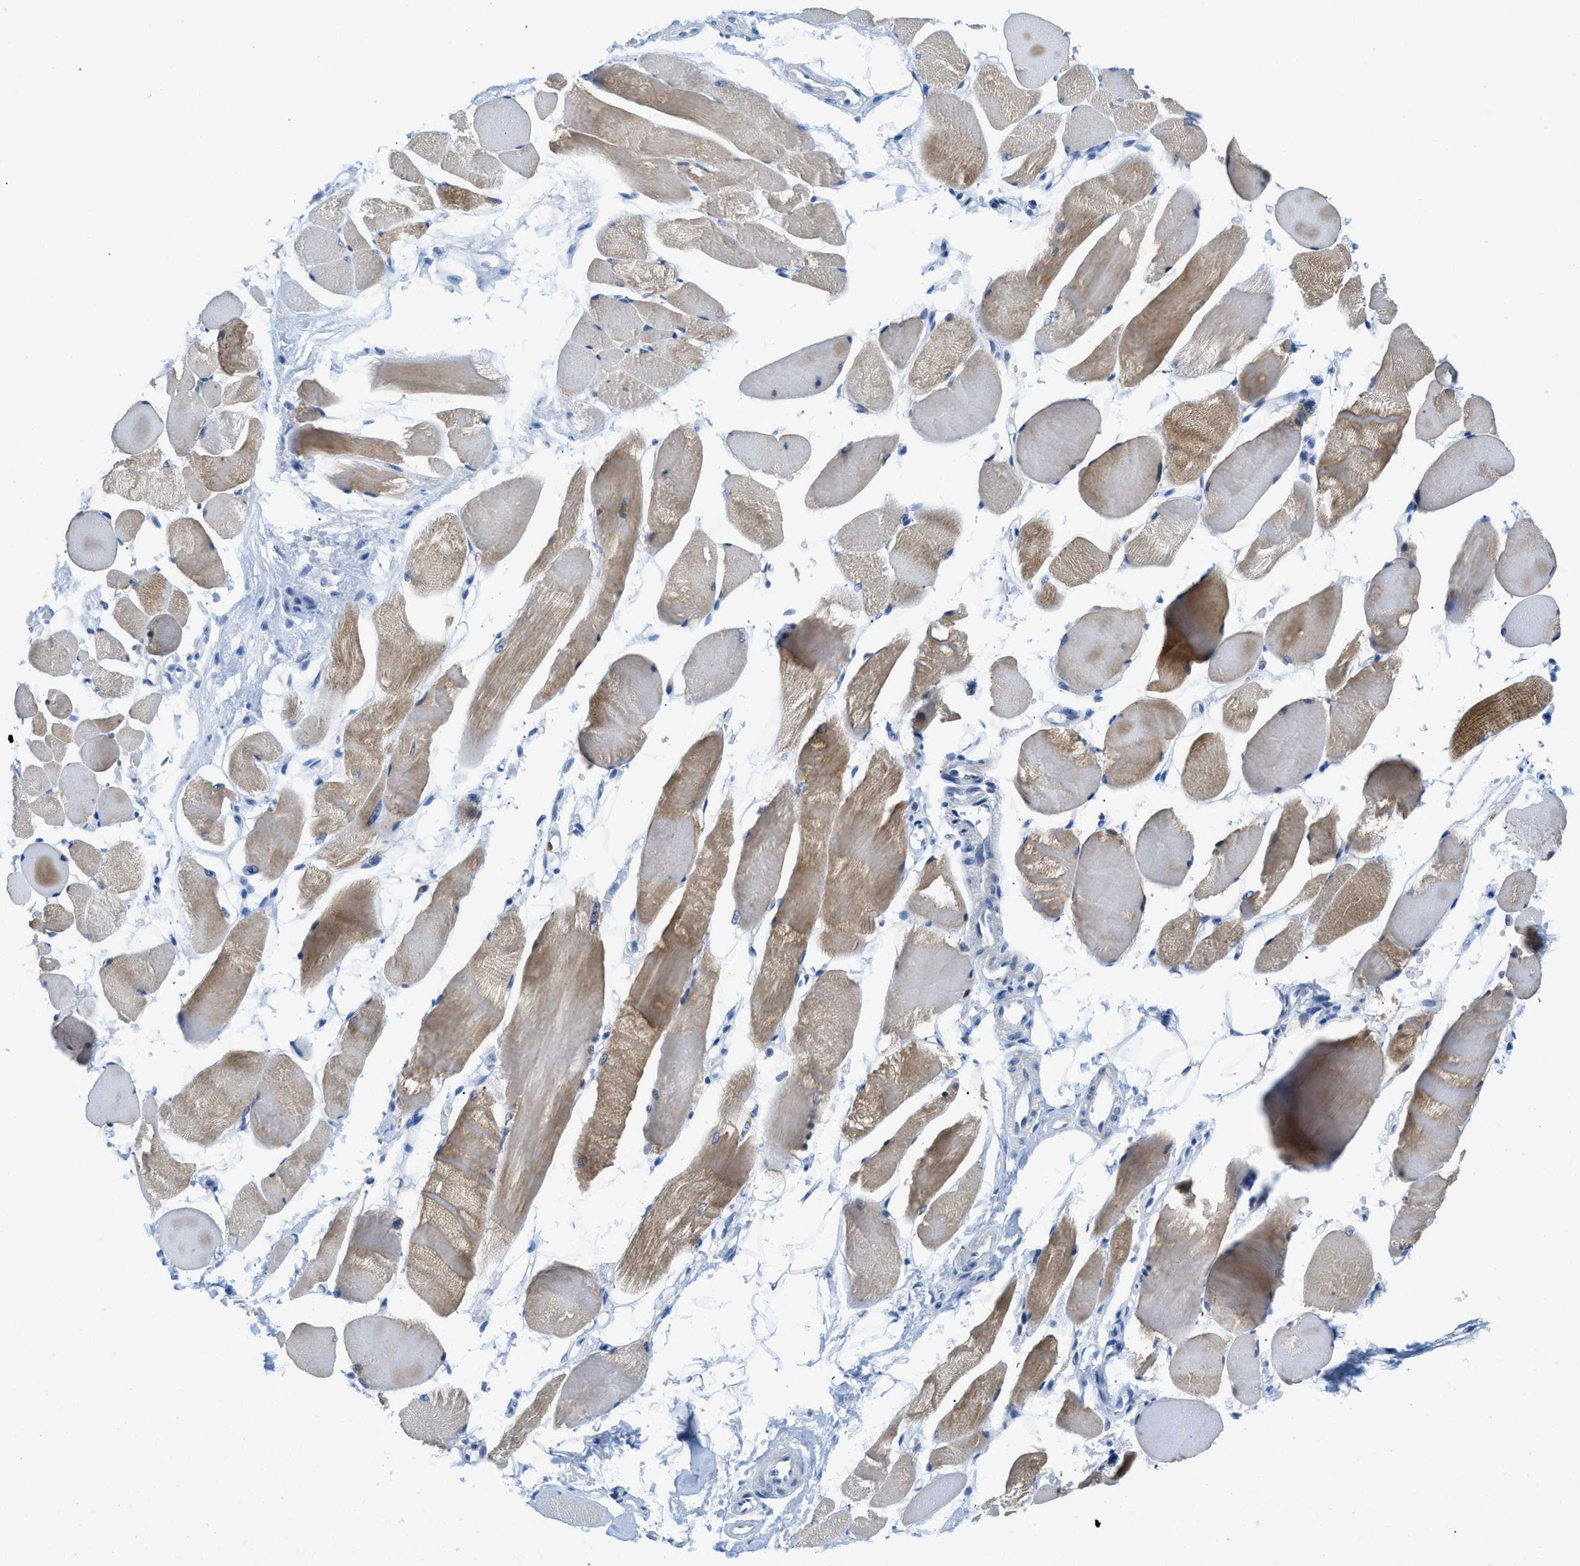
{"staining": {"intensity": "moderate", "quantity": "25%-75%", "location": "cytoplasmic/membranous"}, "tissue": "skeletal muscle", "cell_type": "Myocytes", "image_type": "normal", "snomed": [{"axis": "morphology", "description": "Normal tissue, NOS"}, {"axis": "topography", "description": "Skeletal muscle"}, {"axis": "topography", "description": "Peripheral nerve tissue"}], "caption": "High-power microscopy captured an immunohistochemistry (IHC) image of normal skeletal muscle, revealing moderate cytoplasmic/membranous staining in approximately 25%-75% of myocytes.", "gene": "FAM151A", "patient": {"sex": "female", "age": 84}}